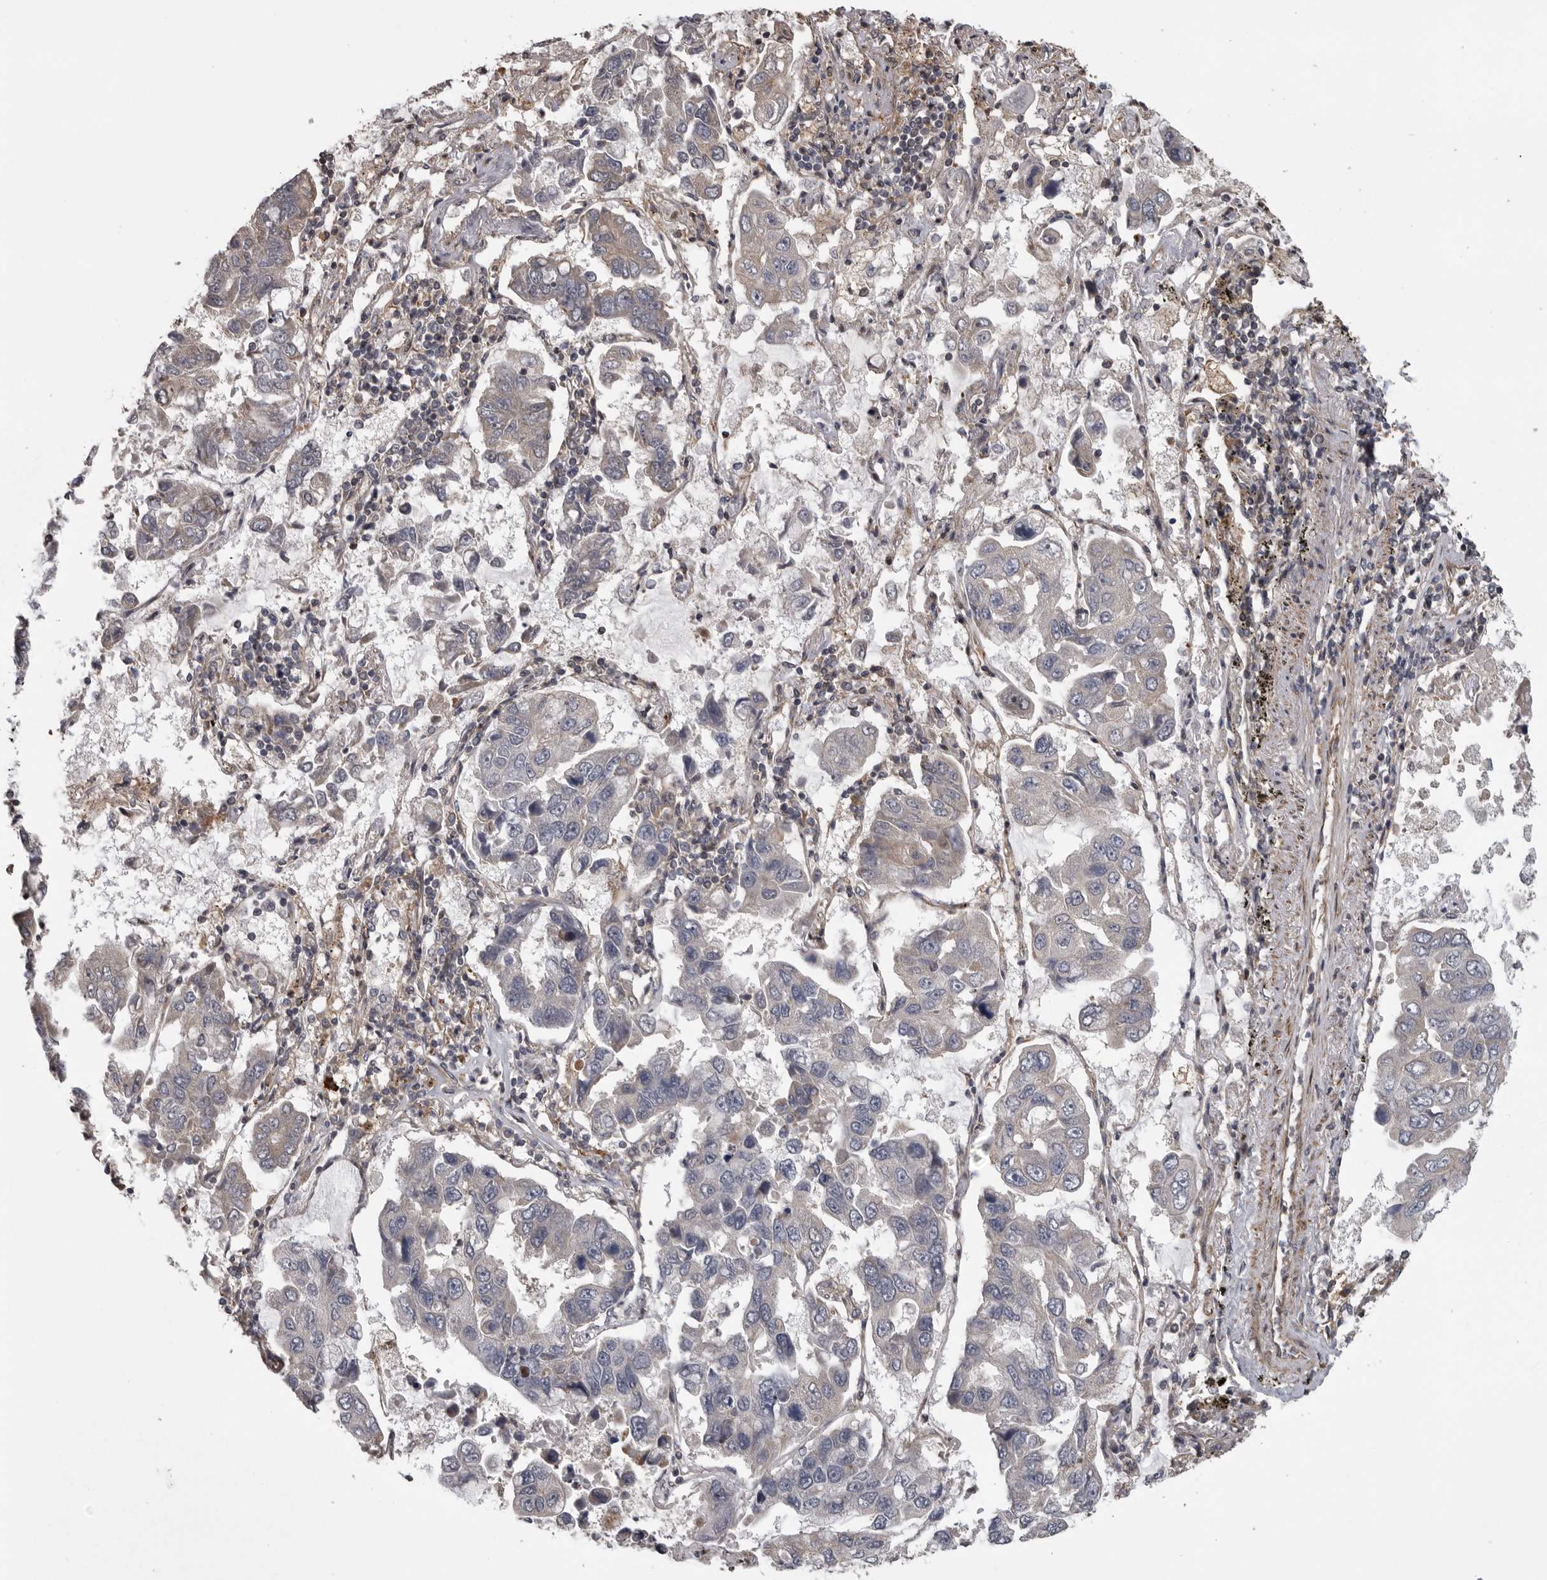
{"staining": {"intensity": "negative", "quantity": "none", "location": "none"}, "tissue": "lung cancer", "cell_type": "Tumor cells", "image_type": "cancer", "snomed": [{"axis": "morphology", "description": "Adenocarcinoma, NOS"}, {"axis": "topography", "description": "Lung"}], "caption": "High magnification brightfield microscopy of lung adenocarcinoma stained with DAB (3,3'-diaminobenzidine) (brown) and counterstained with hematoxylin (blue): tumor cells show no significant positivity. (Brightfield microscopy of DAB (3,3'-diaminobenzidine) immunohistochemistry (IHC) at high magnification).", "gene": "ZNRF1", "patient": {"sex": "male", "age": 64}}